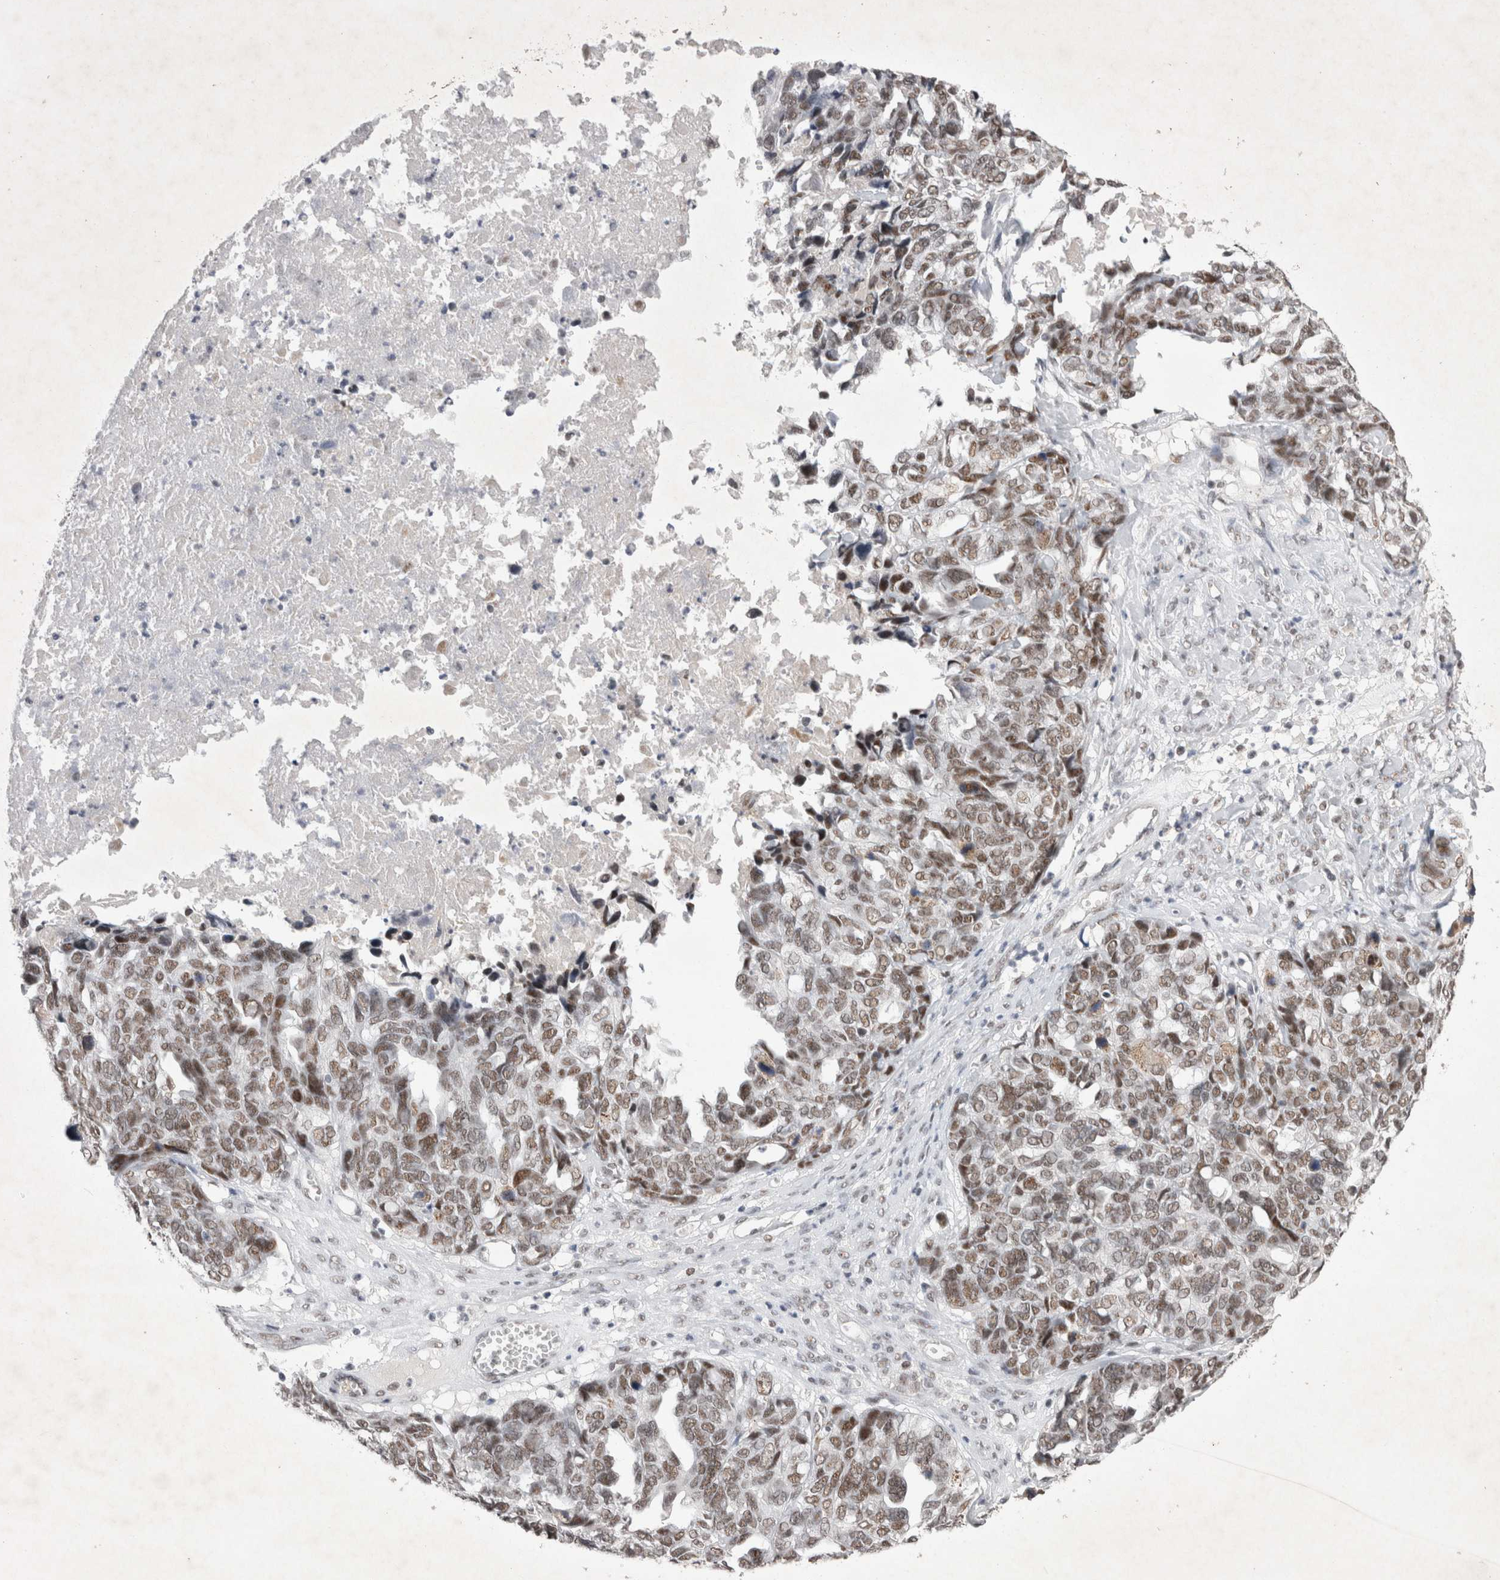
{"staining": {"intensity": "moderate", "quantity": ">75%", "location": "nuclear"}, "tissue": "ovarian cancer", "cell_type": "Tumor cells", "image_type": "cancer", "snomed": [{"axis": "morphology", "description": "Cystadenocarcinoma, serous, NOS"}, {"axis": "topography", "description": "Ovary"}], "caption": "Protein expression analysis of human serous cystadenocarcinoma (ovarian) reveals moderate nuclear expression in approximately >75% of tumor cells.", "gene": "RBM6", "patient": {"sex": "female", "age": 79}}